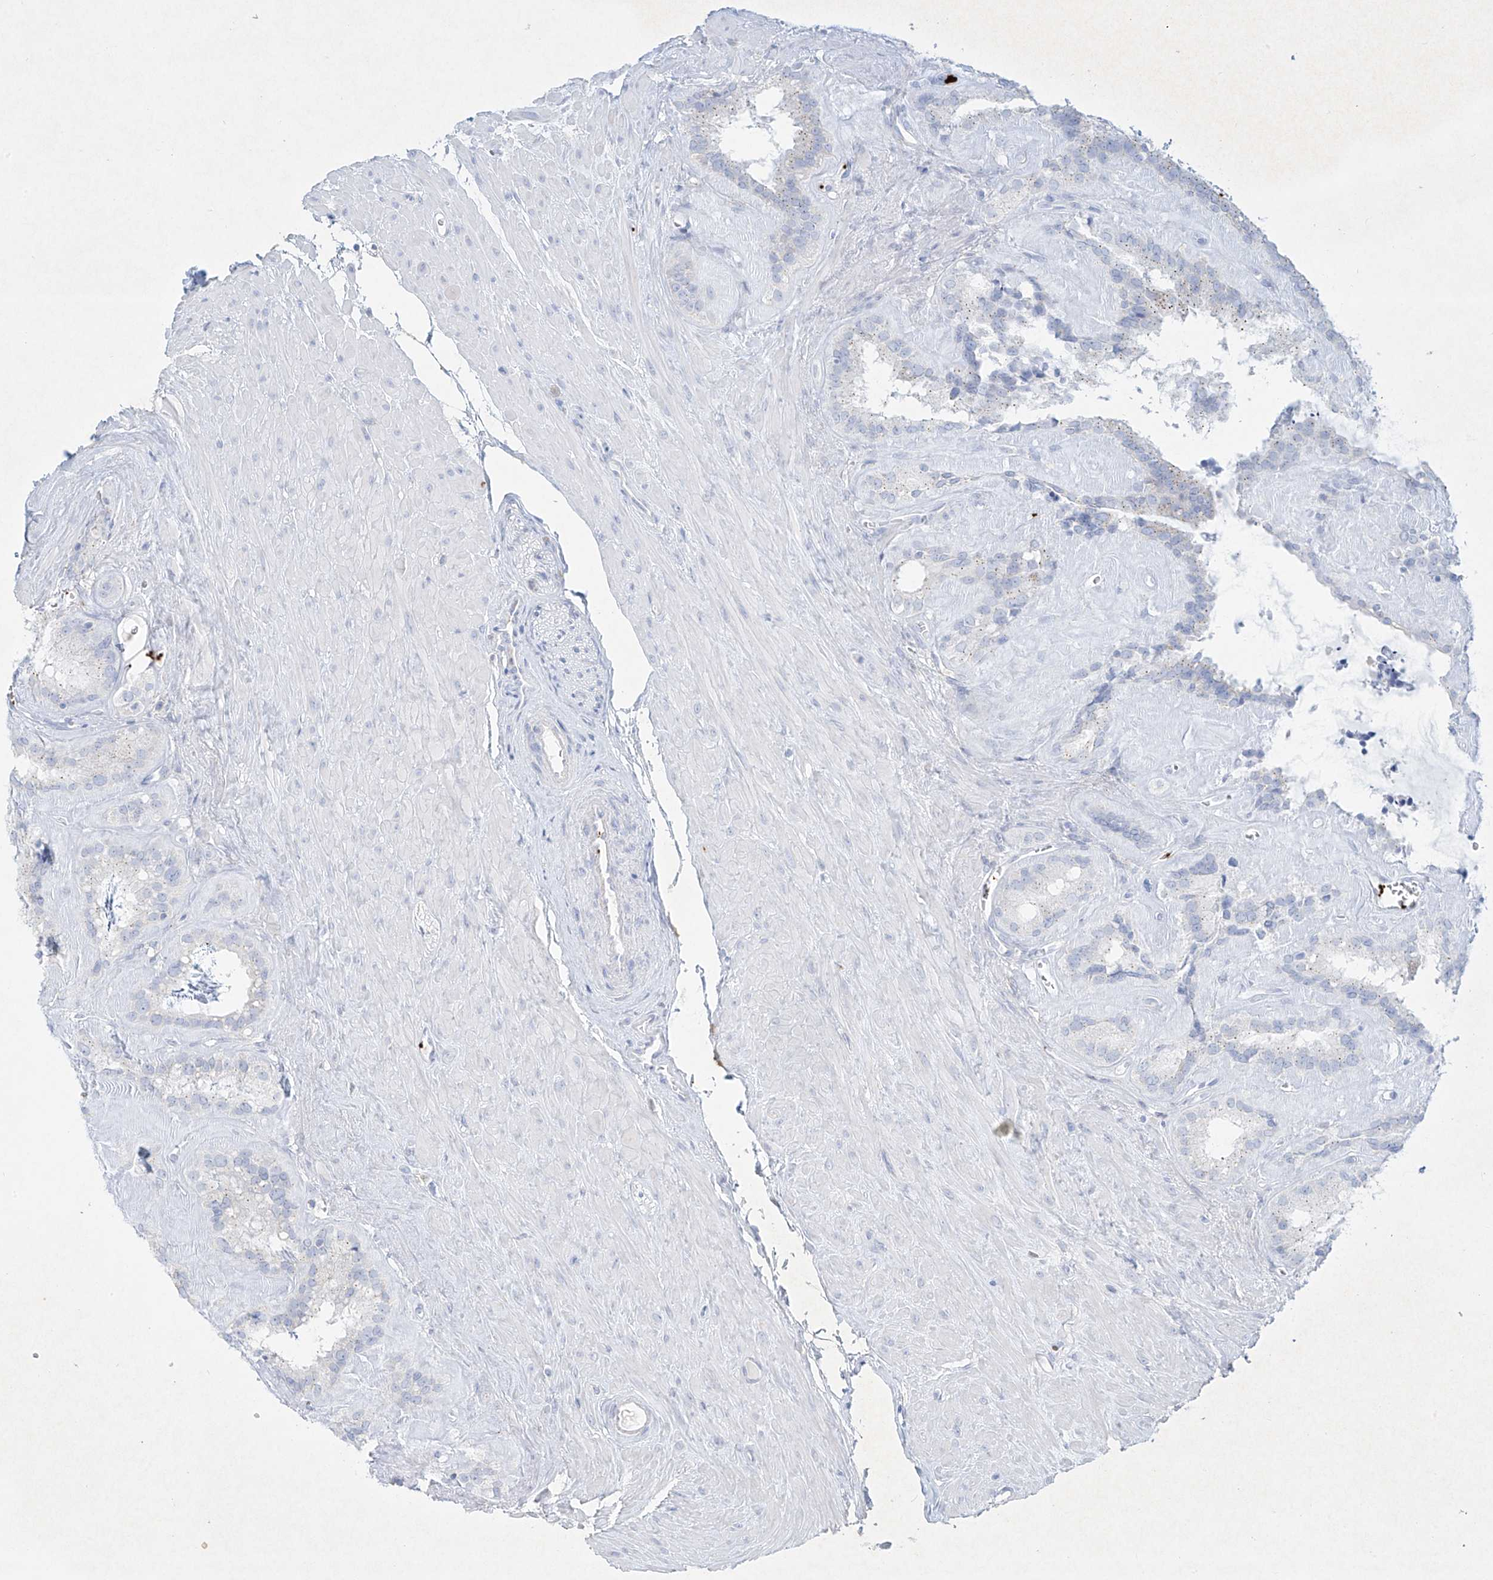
{"staining": {"intensity": "negative", "quantity": "none", "location": "none"}, "tissue": "seminal vesicle", "cell_type": "Glandular cells", "image_type": "normal", "snomed": [{"axis": "morphology", "description": "Normal tissue, NOS"}, {"axis": "topography", "description": "Prostate"}, {"axis": "topography", "description": "Seminal veicle"}], "caption": "A photomicrograph of human seminal vesicle is negative for staining in glandular cells. (Brightfield microscopy of DAB immunohistochemistry (IHC) at high magnification).", "gene": "PLEK", "patient": {"sex": "male", "age": 59}}